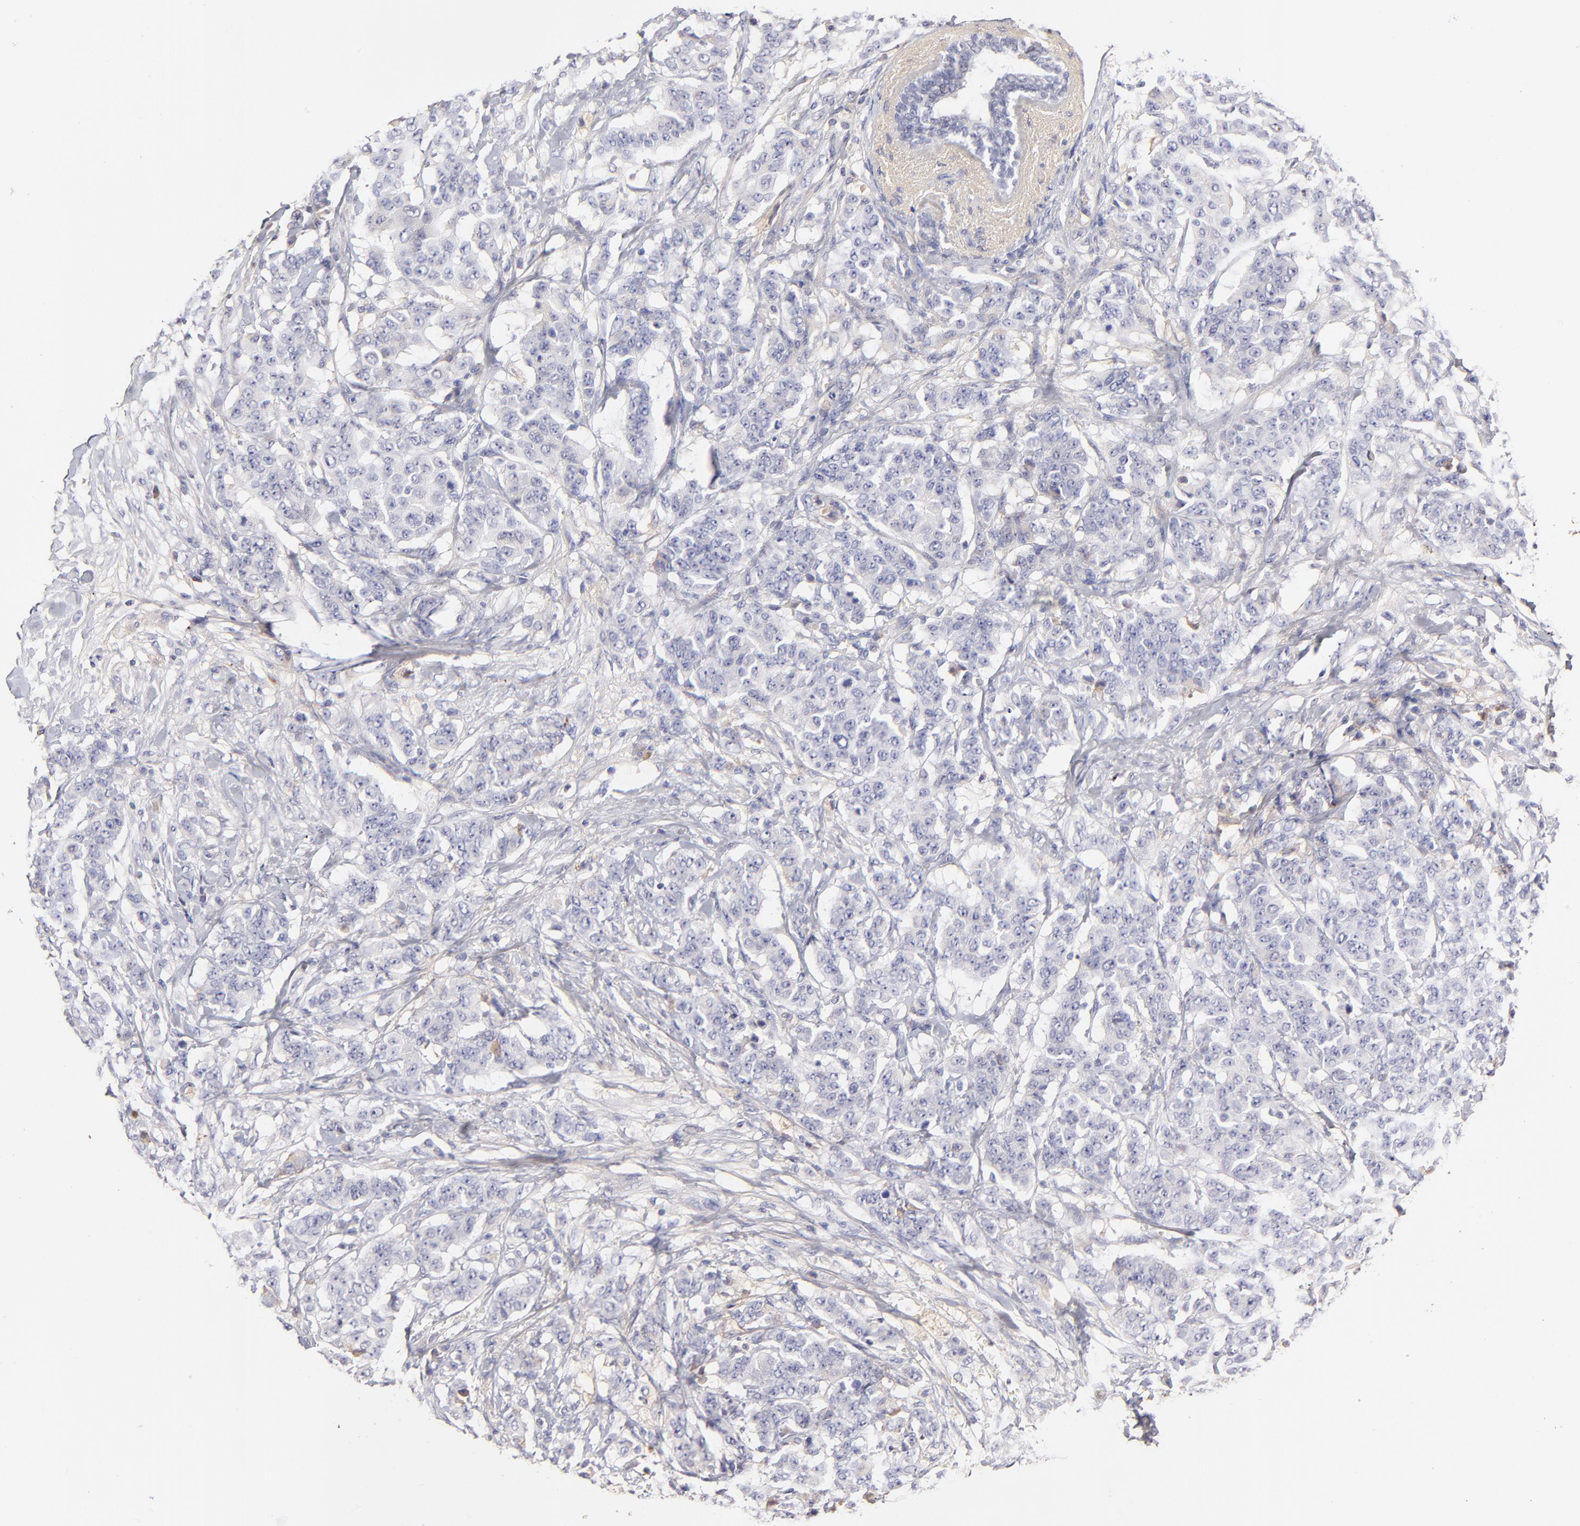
{"staining": {"intensity": "negative", "quantity": "none", "location": "none"}, "tissue": "breast cancer", "cell_type": "Tumor cells", "image_type": "cancer", "snomed": [{"axis": "morphology", "description": "Duct carcinoma"}, {"axis": "topography", "description": "Breast"}], "caption": "High magnification brightfield microscopy of breast cancer stained with DAB (3,3'-diaminobenzidine) (brown) and counterstained with hematoxylin (blue): tumor cells show no significant expression.", "gene": "BTG2", "patient": {"sex": "female", "age": 40}}